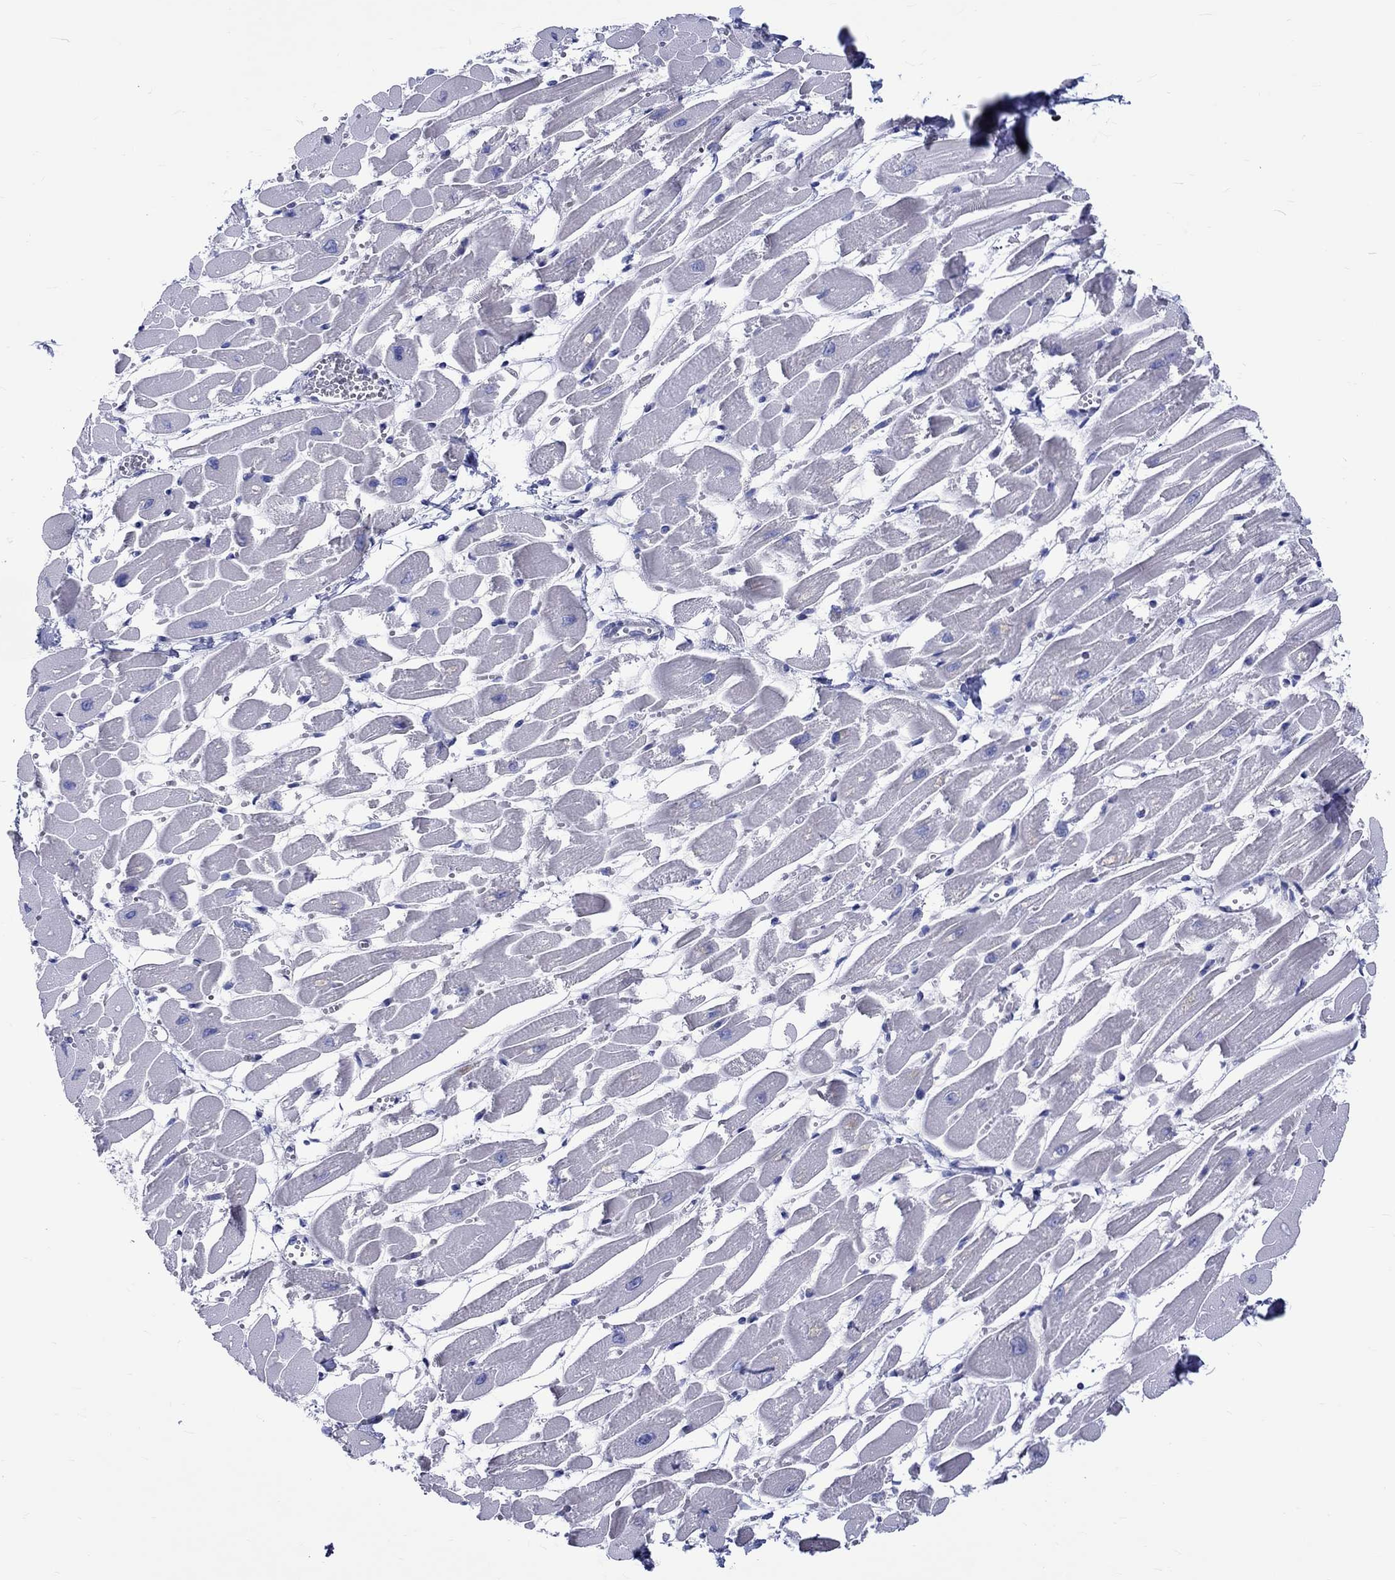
{"staining": {"intensity": "negative", "quantity": "none", "location": "none"}, "tissue": "heart muscle", "cell_type": "Cardiomyocytes", "image_type": "normal", "snomed": [{"axis": "morphology", "description": "Normal tissue, NOS"}, {"axis": "topography", "description": "Heart"}], "caption": "Cardiomyocytes show no significant protein staining in unremarkable heart muscle.", "gene": "SH2D7", "patient": {"sex": "female", "age": 52}}